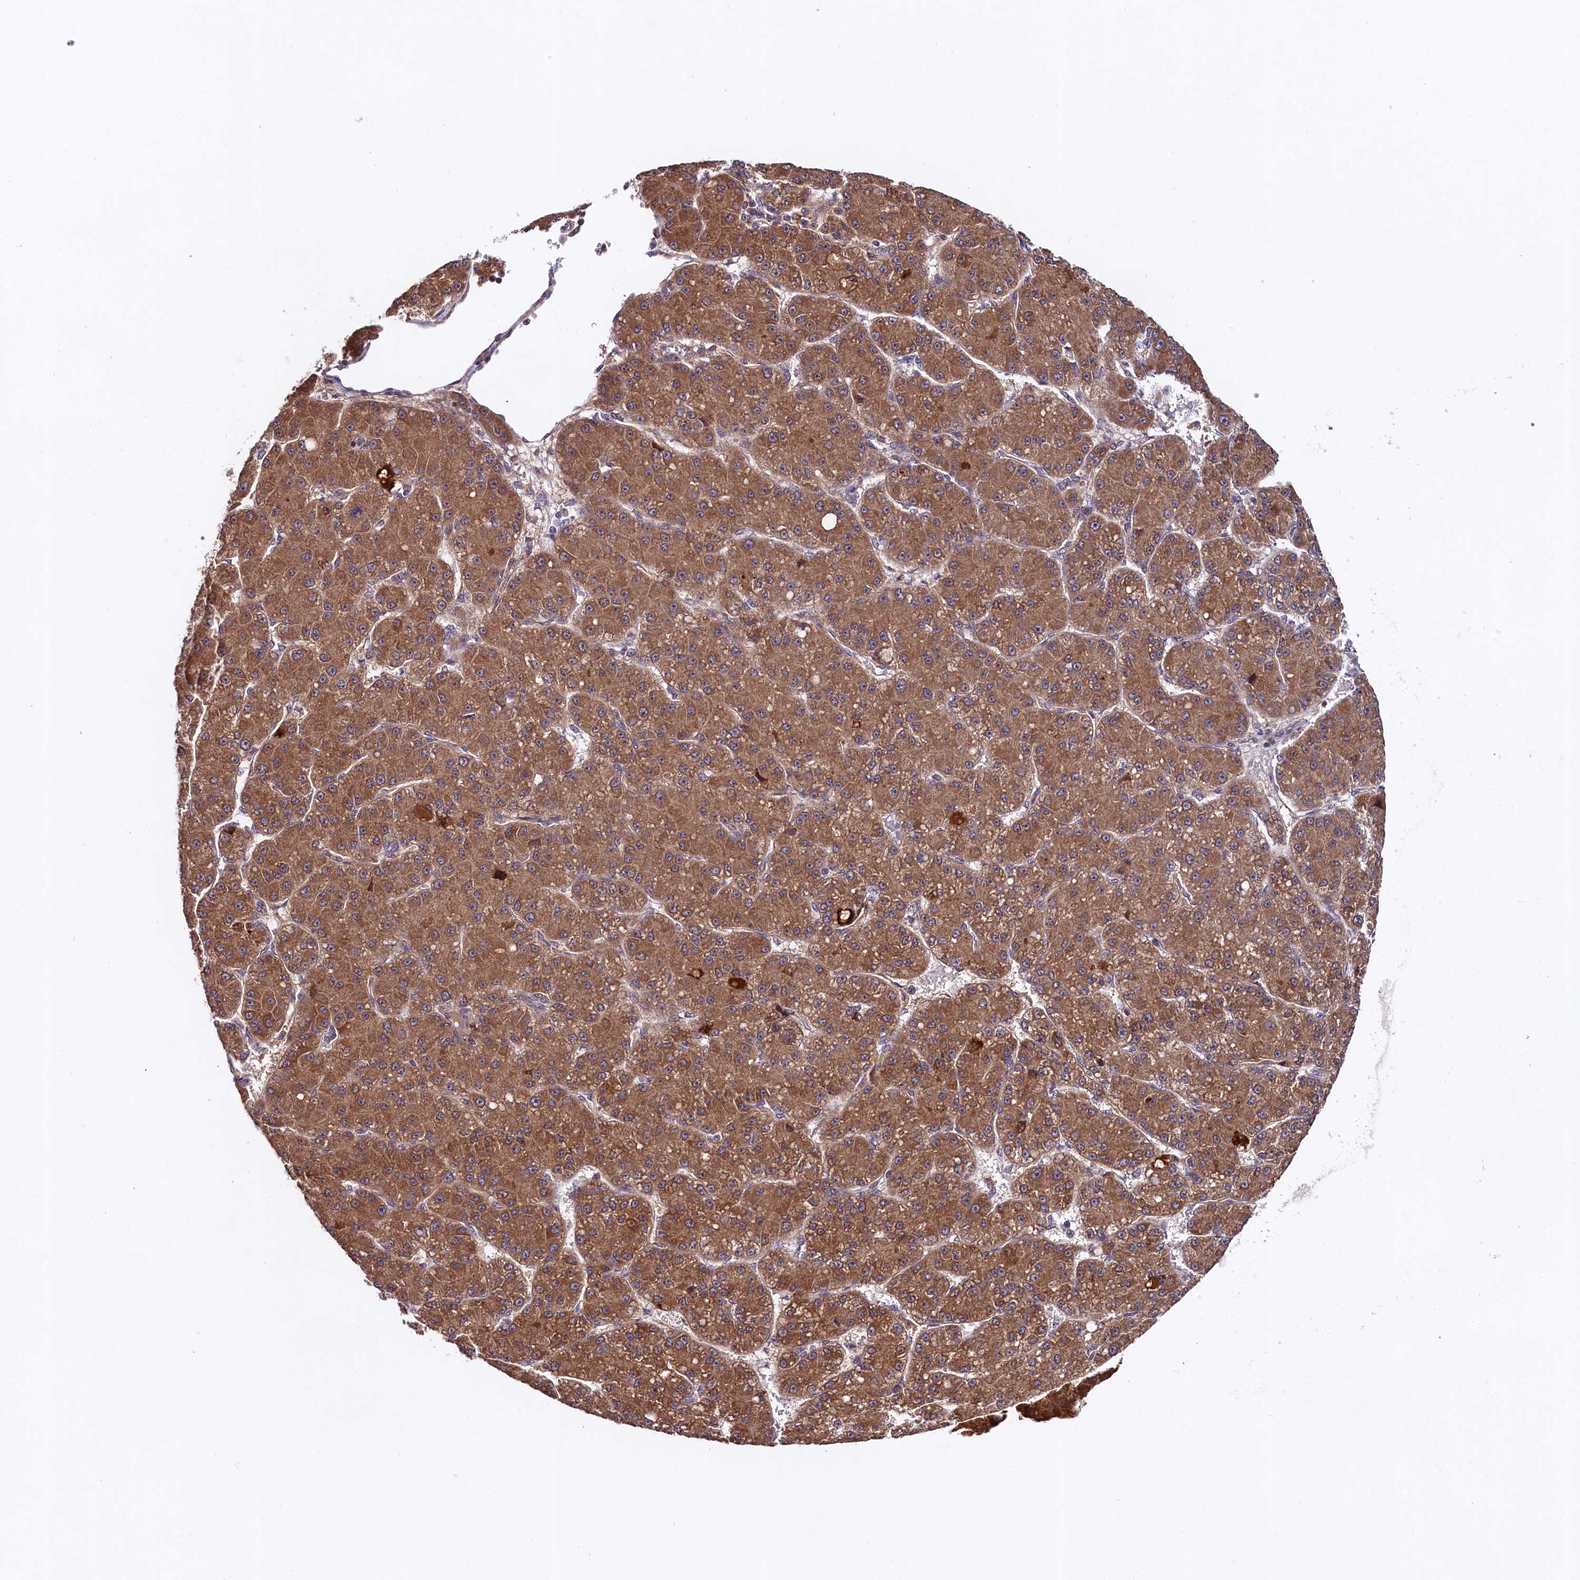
{"staining": {"intensity": "moderate", "quantity": ">75%", "location": "cytoplasmic/membranous"}, "tissue": "liver cancer", "cell_type": "Tumor cells", "image_type": "cancer", "snomed": [{"axis": "morphology", "description": "Carcinoma, Hepatocellular, NOS"}, {"axis": "topography", "description": "Liver"}], "caption": "Protein expression by immunohistochemistry (IHC) shows moderate cytoplasmic/membranous staining in approximately >75% of tumor cells in liver hepatocellular carcinoma. The staining is performed using DAB (3,3'-diaminobenzidine) brown chromogen to label protein expression. The nuclei are counter-stained blue using hematoxylin.", "gene": "DOHH", "patient": {"sex": "male", "age": 67}}